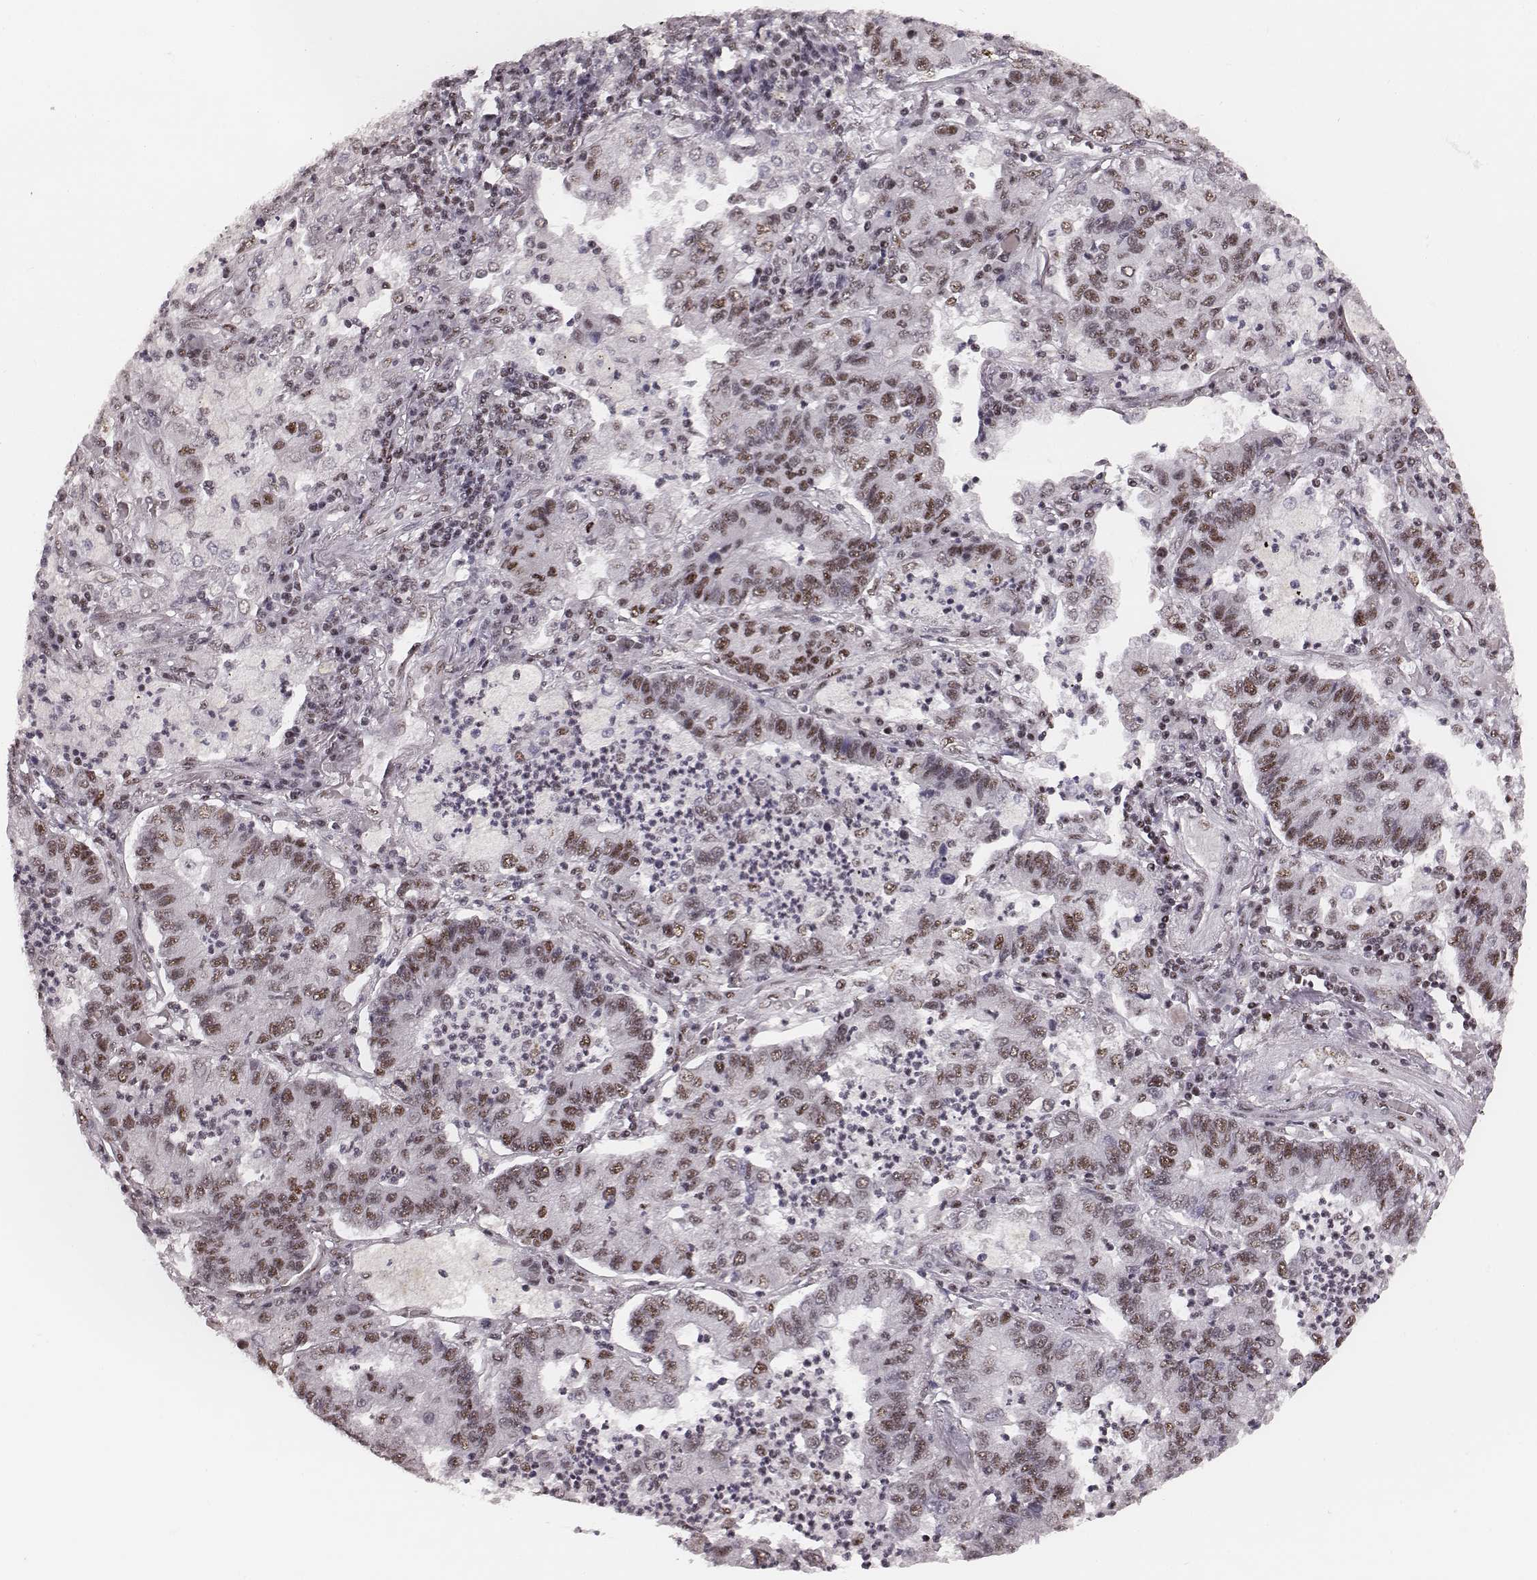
{"staining": {"intensity": "moderate", "quantity": ">75%", "location": "nuclear"}, "tissue": "lung cancer", "cell_type": "Tumor cells", "image_type": "cancer", "snomed": [{"axis": "morphology", "description": "Adenocarcinoma, NOS"}, {"axis": "topography", "description": "Lung"}], "caption": "An immunohistochemistry (IHC) histopathology image of tumor tissue is shown. Protein staining in brown highlights moderate nuclear positivity in lung cancer (adenocarcinoma) within tumor cells.", "gene": "LUC7L", "patient": {"sex": "female", "age": 57}}